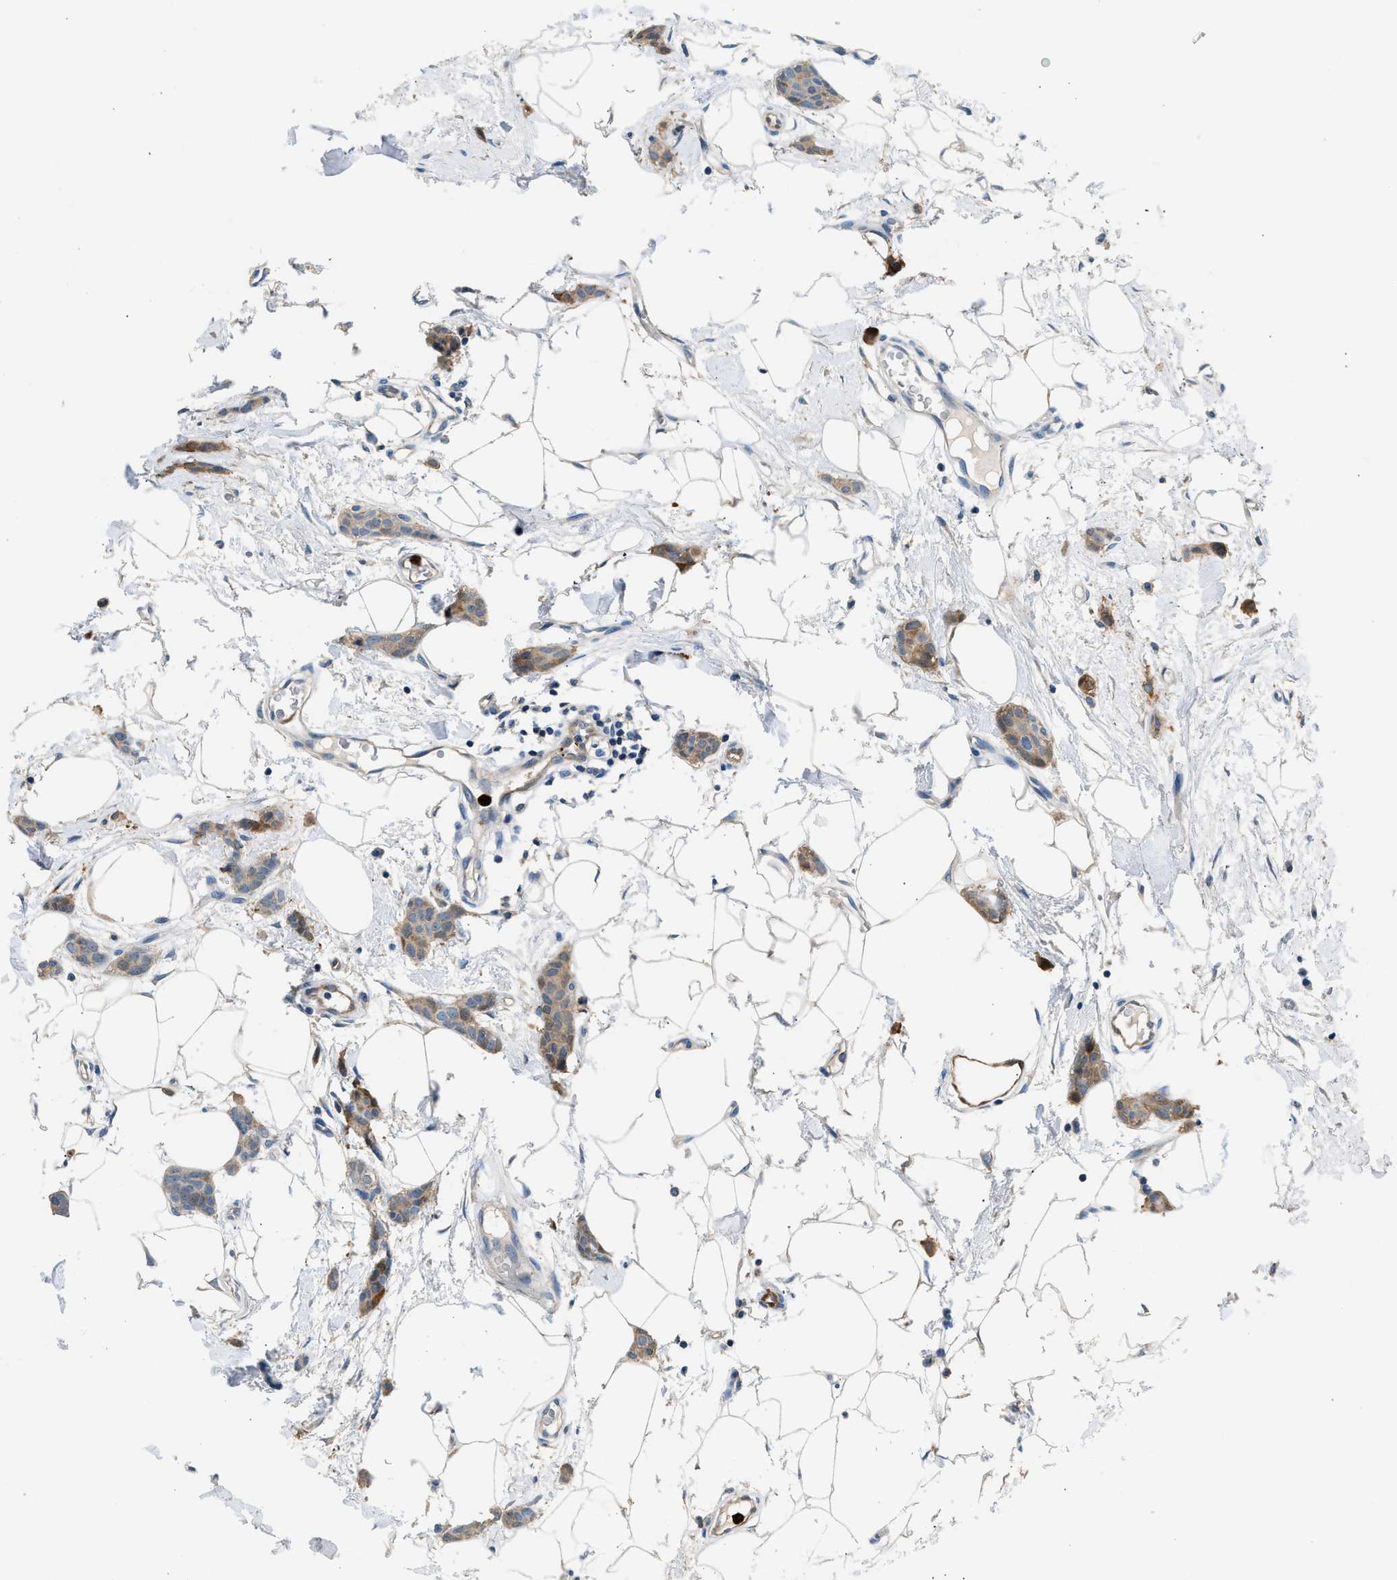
{"staining": {"intensity": "moderate", "quantity": ">75%", "location": "cytoplasmic/membranous"}, "tissue": "breast cancer", "cell_type": "Tumor cells", "image_type": "cancer", "snomed": [{"axis": "morphology", "description": "Lobular carcinoma"}, {"axis": "topography", "description": "Skin"}, {"axis": "topography", "description": "Breast"}], "caption": "Immunohistochemical staining of lobular carcinoma (breast) shows moderate cytoplasmic/membranous protein expression in approximately >75% of tumor cells. (Stains: DAB in brown, nuclei in blue, Microscopy: brightfield microscopy at high magnification).", "gene": "ANXA3", "patient": {"sex": "female", "age": 46}}